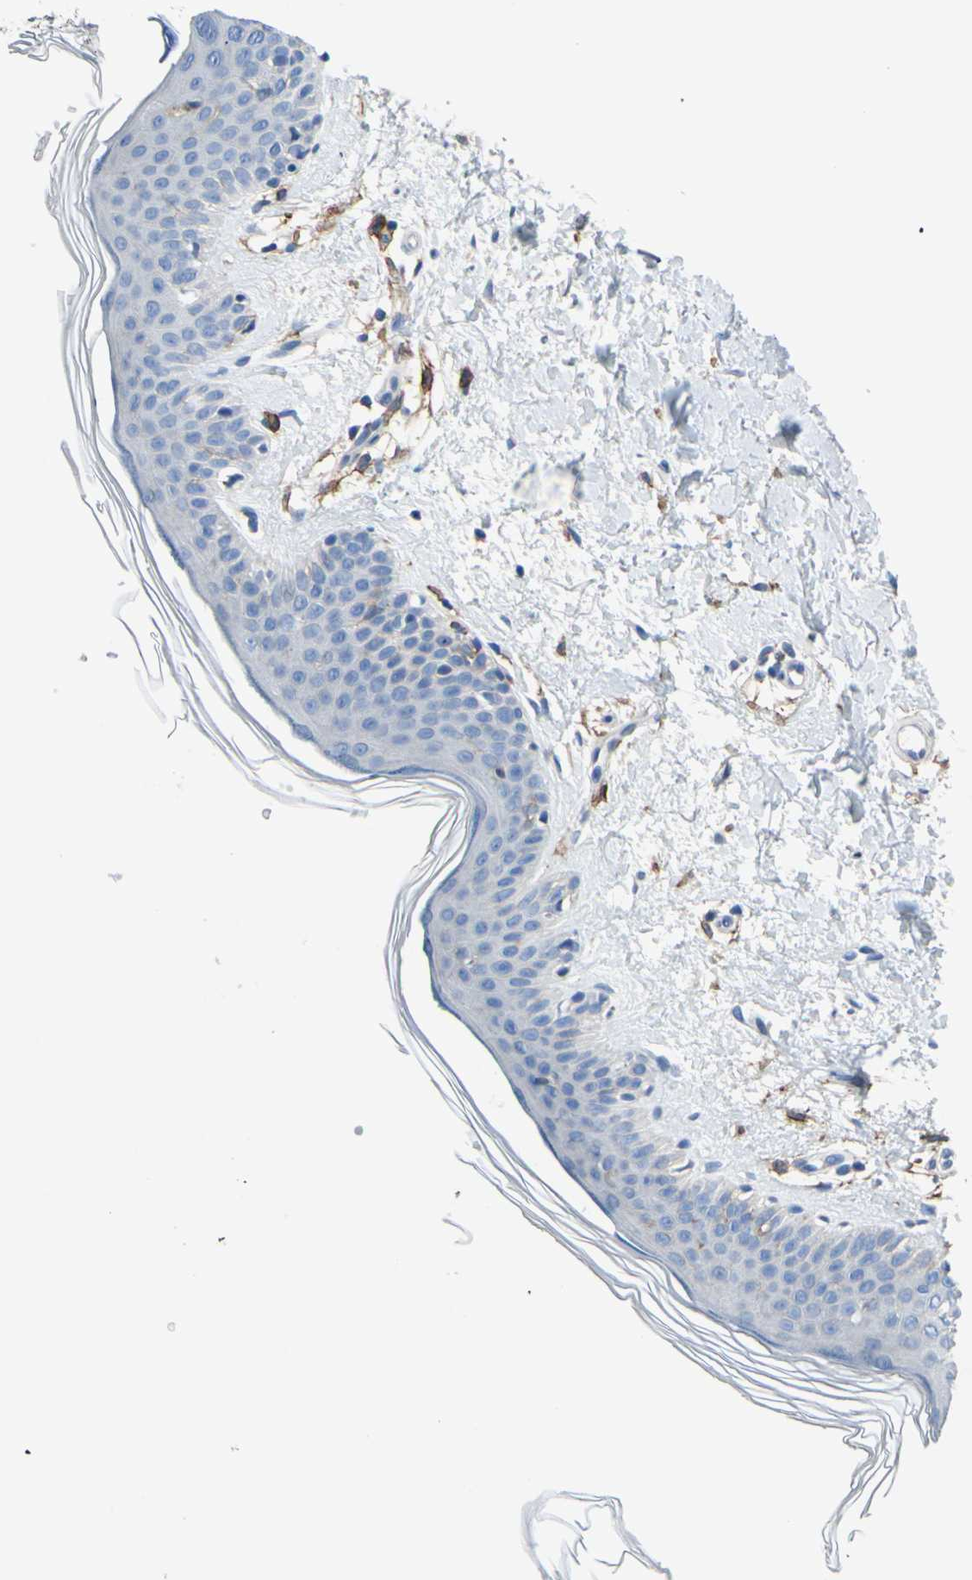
{"staining": {"intensity": "negative", "quantity": "none", "location": "none"}, "tissue": "skin", "cell_type": "Fibroblasts", "image_type": "normal", "snomed": [{"axis": "morphology", "description": "Normal tissue, NOS"}, {"axis": "topography", "description": "Skin"}], "caption": "An immunohistochemistry histopathology image of normal skin is shown. There is no staining in fibroblasts of skin. Nuclei are stained in blue.", "gene": "FCGR2A", "patient": {"sex": "female", "age": 56}}